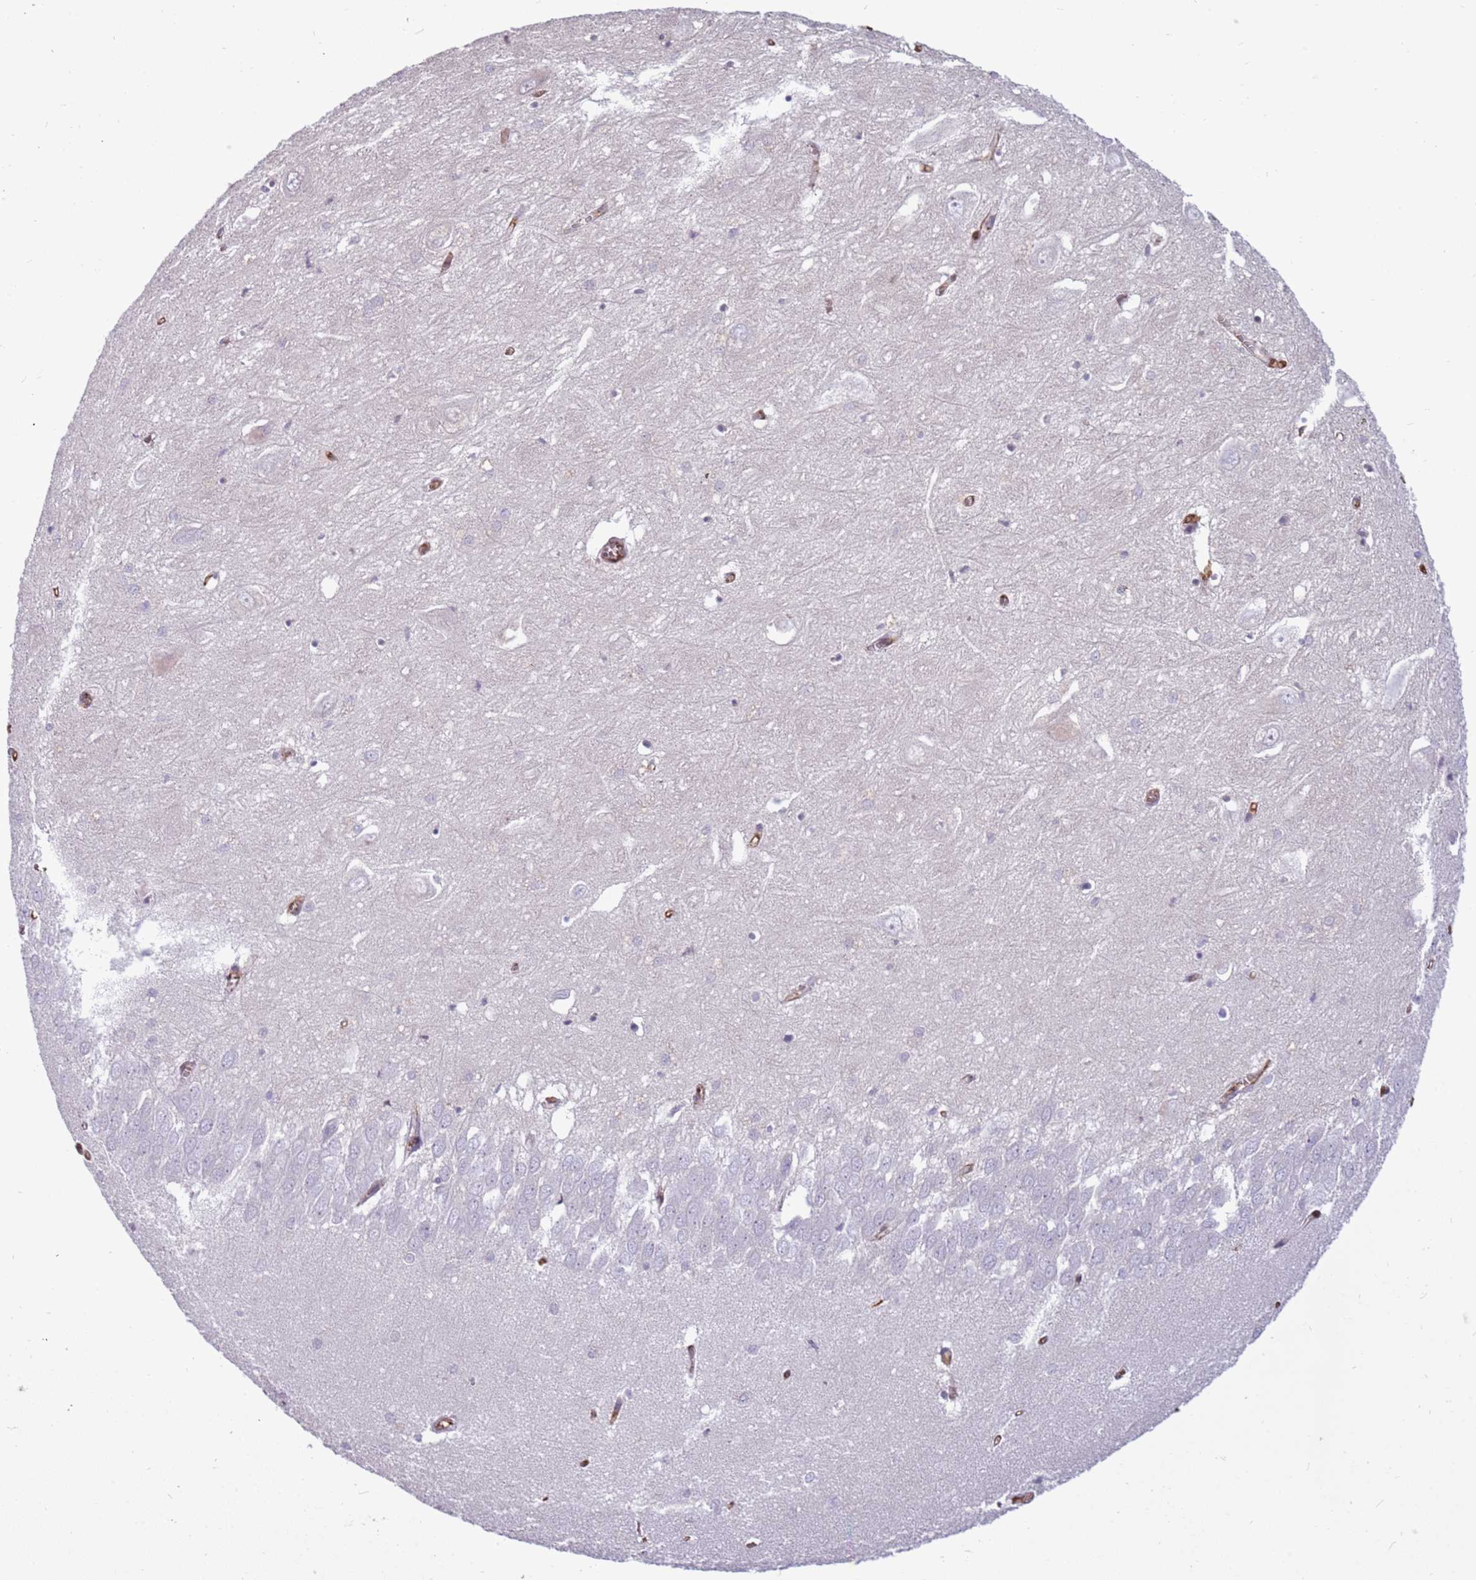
{"staining": {"intensity": "negative", "quantity": "none", "location": "none"}, "tissue": "hippocampus", "cell_type": "Glial cells", "image_type": "normal", "snomed": [{"axis": "morphology", "description": "Normal tissue, NOS"}, {"axis": "topography", "description": "Hippocampus"}], "caption": "Unremarkable hippocampus was stained to show a protein in brown. There is no significant positivity in glial cells. (DAB immunohistochemistry, high magnification).", "gene": "ARHGEF35", "patient": {"sex": "female", "age": 64}}